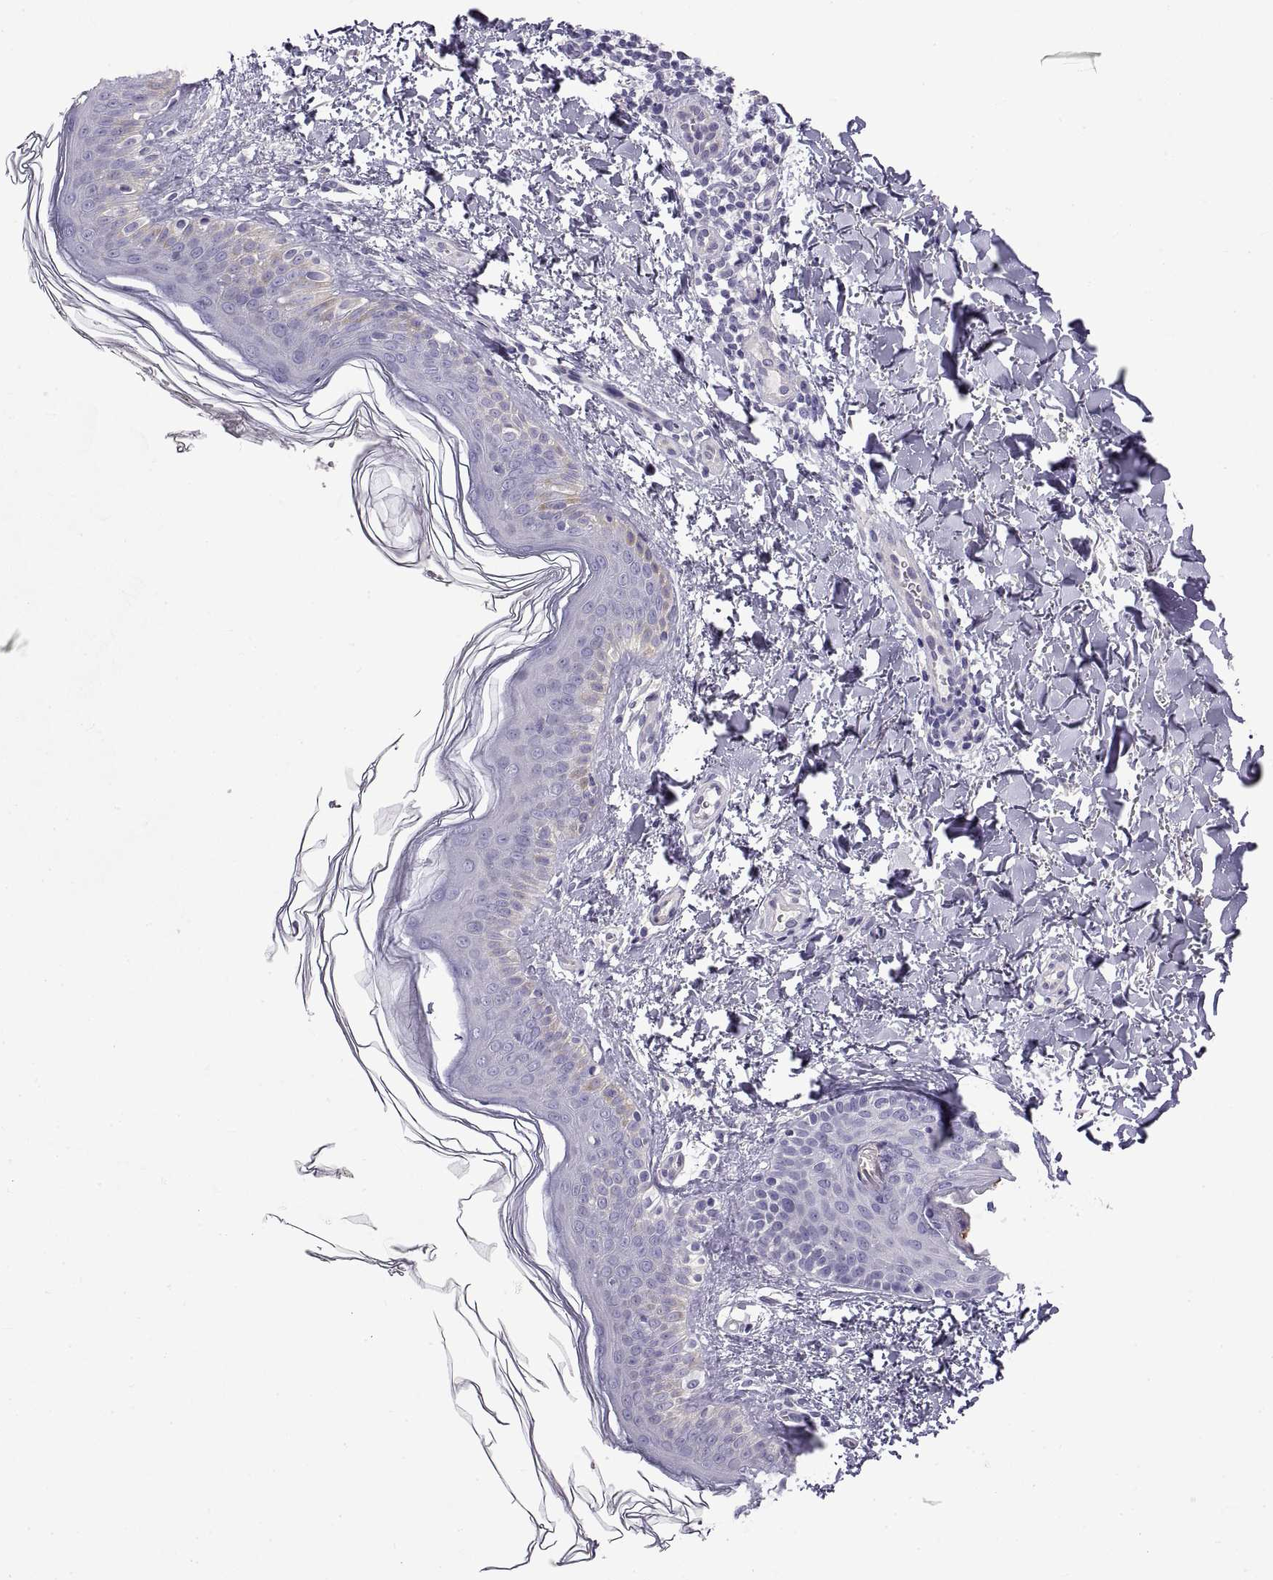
{"staining": {"intensity": "negative", "quantity": "none", "location": "none"}, "tissue": "skin cancer", "cell_type": "Tumor cells", "image_type": "cancer", "snomed": [{"axis": "morphology", "description": "Normal tissue, NOS"}, {"axis": "morphology", "description": "Basal cell carcinoma"}, {"axis": "topography", "description": "Skin"}], "caption": "Histopathology image shows no significant protein expression in tumor cells of basal cell carcinoma (skin).", "gene": "CRYBB3", "patient": {"sex": "male", "age": 46}}